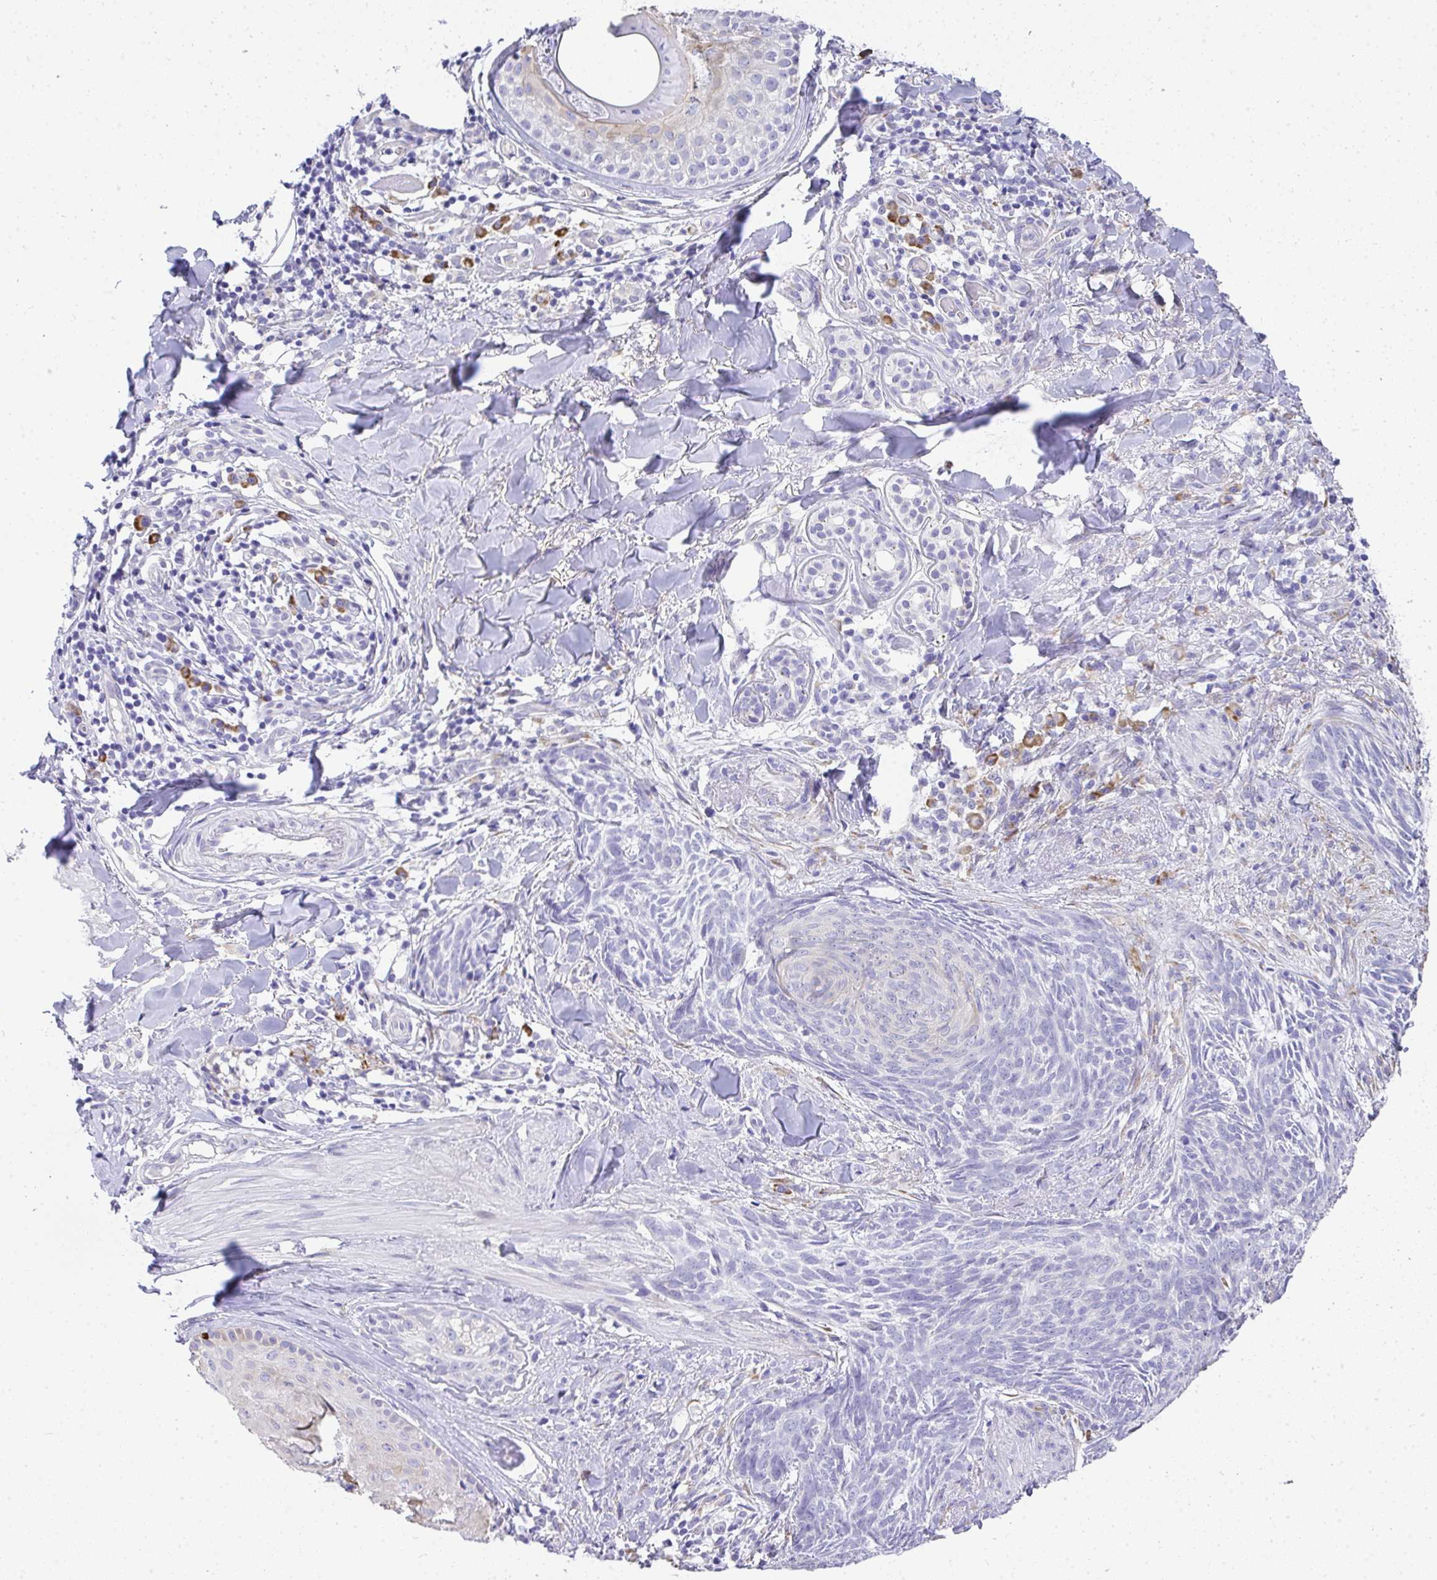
{"staining": {"intensity": "negative", "quantity": "none", "location": "none"}, "tissue": "skin cancer", "cell_type": "Tumor cells", "image_type": "cancer", "snomed": [{"axis": "morphology", "description": "Basal cell carcinoma"}, {"axis": "topography", "description": "Skin"}], "caption": "Photomicrograph shows no significant protein positivity in tumor cells of skin cancer (basal cell carcinoma).", "gene": "ADRA2C", "patient": {"sex": "female", "age": 93}}